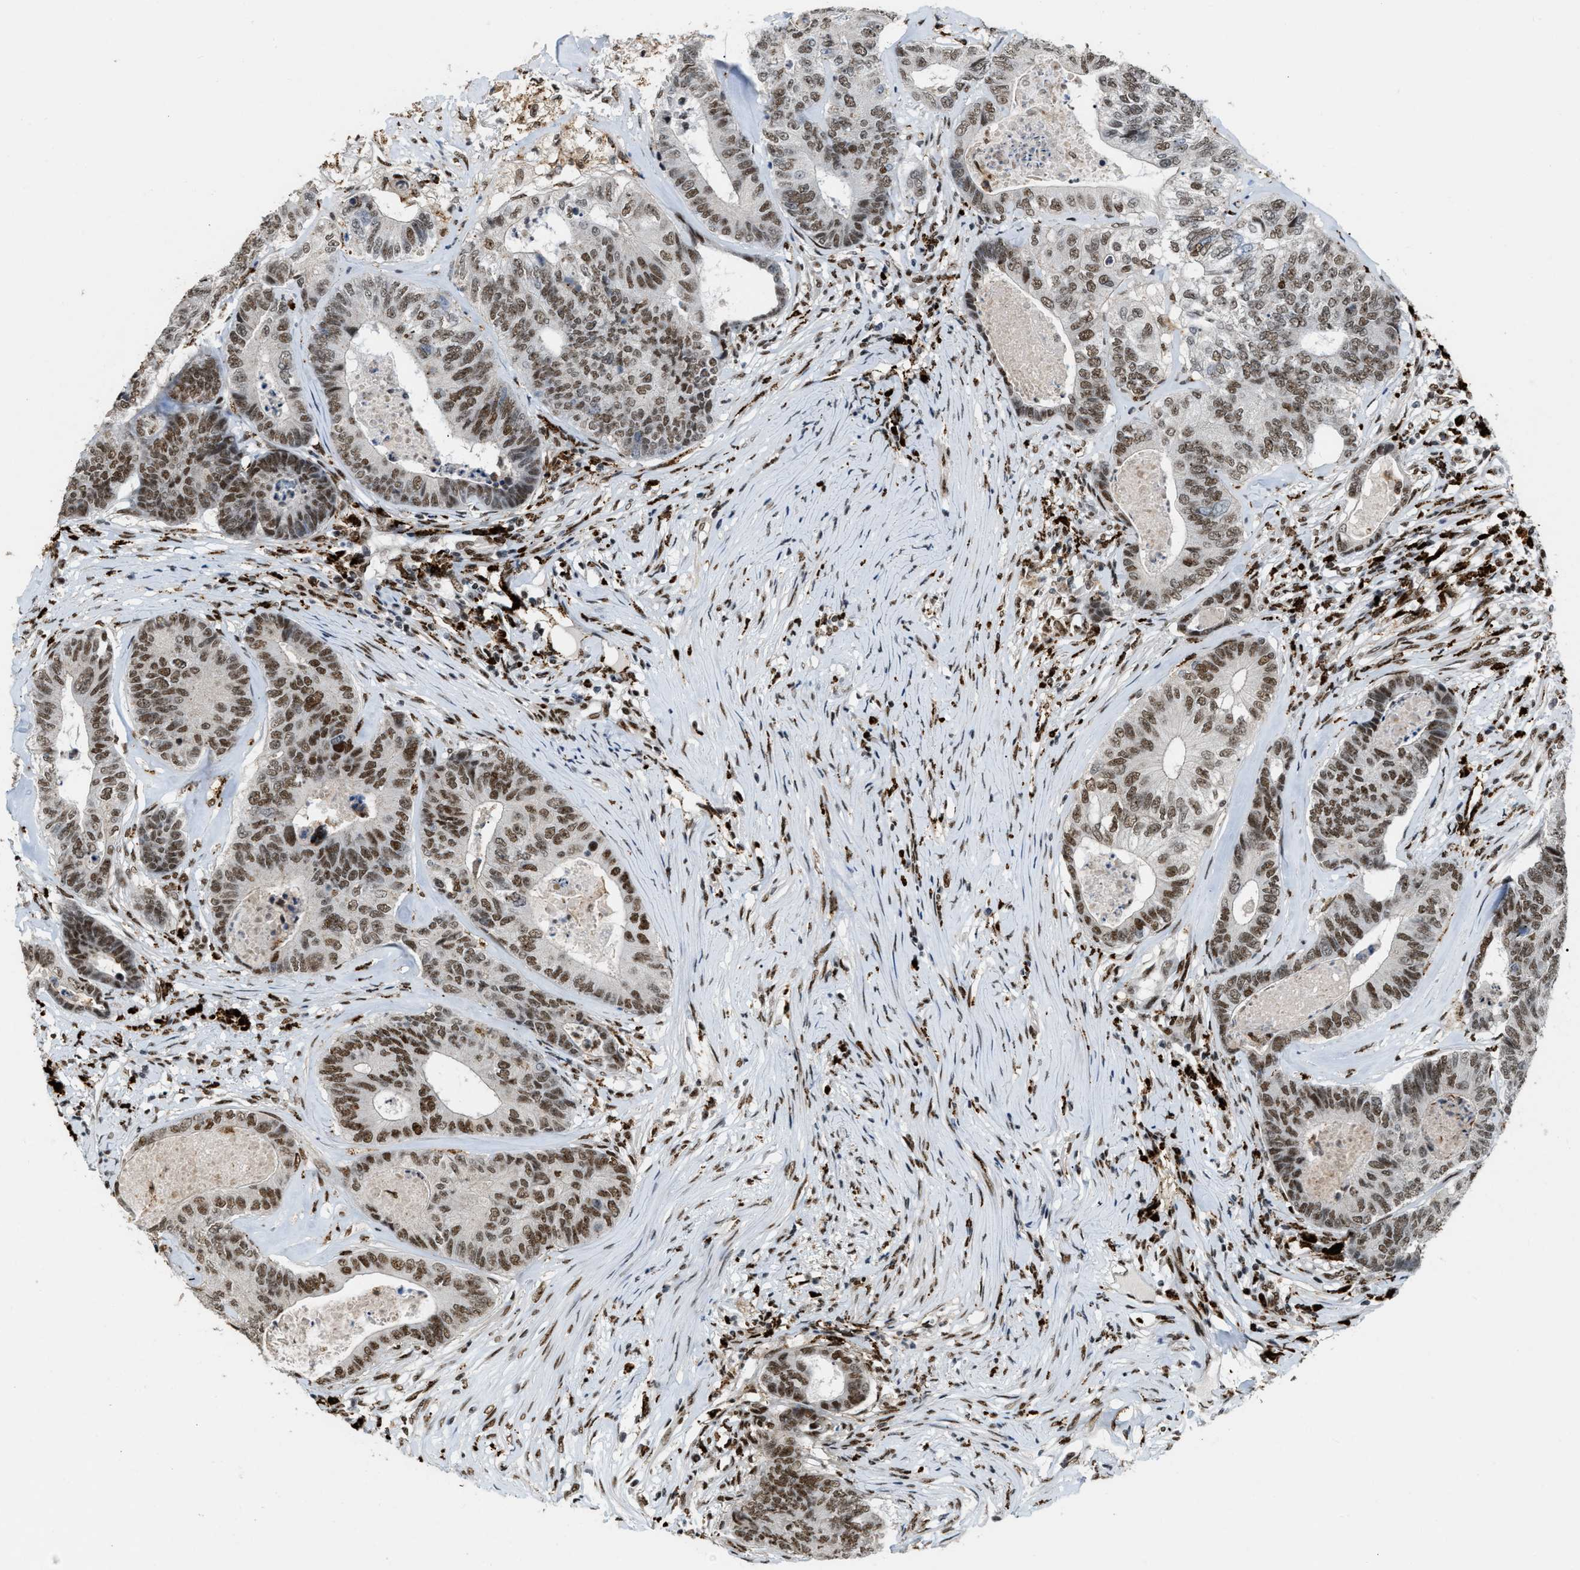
{"staining": {"intensity": "moderate", "quantity": ">75%", "location": "nuclear"}, "tissue": "colorectal cancer", "cell_type": "Tumor cells", "image_type": "cancer", "snomed": [{"axis": "morphology", "description": "Adenocarcinoma, NOS"}, {"axis": "topography", "description": "Colon"}], "caption": "Tumor cells show medium levels of moderate nuclear positivity in about >75% of cells in human adenocarcinoma (colorectal). (brown staining indicates protein expression, while blue staining denotes nuclei).", "gene": "NUMA1", "patient": {"sex": "female", "age": 67}}